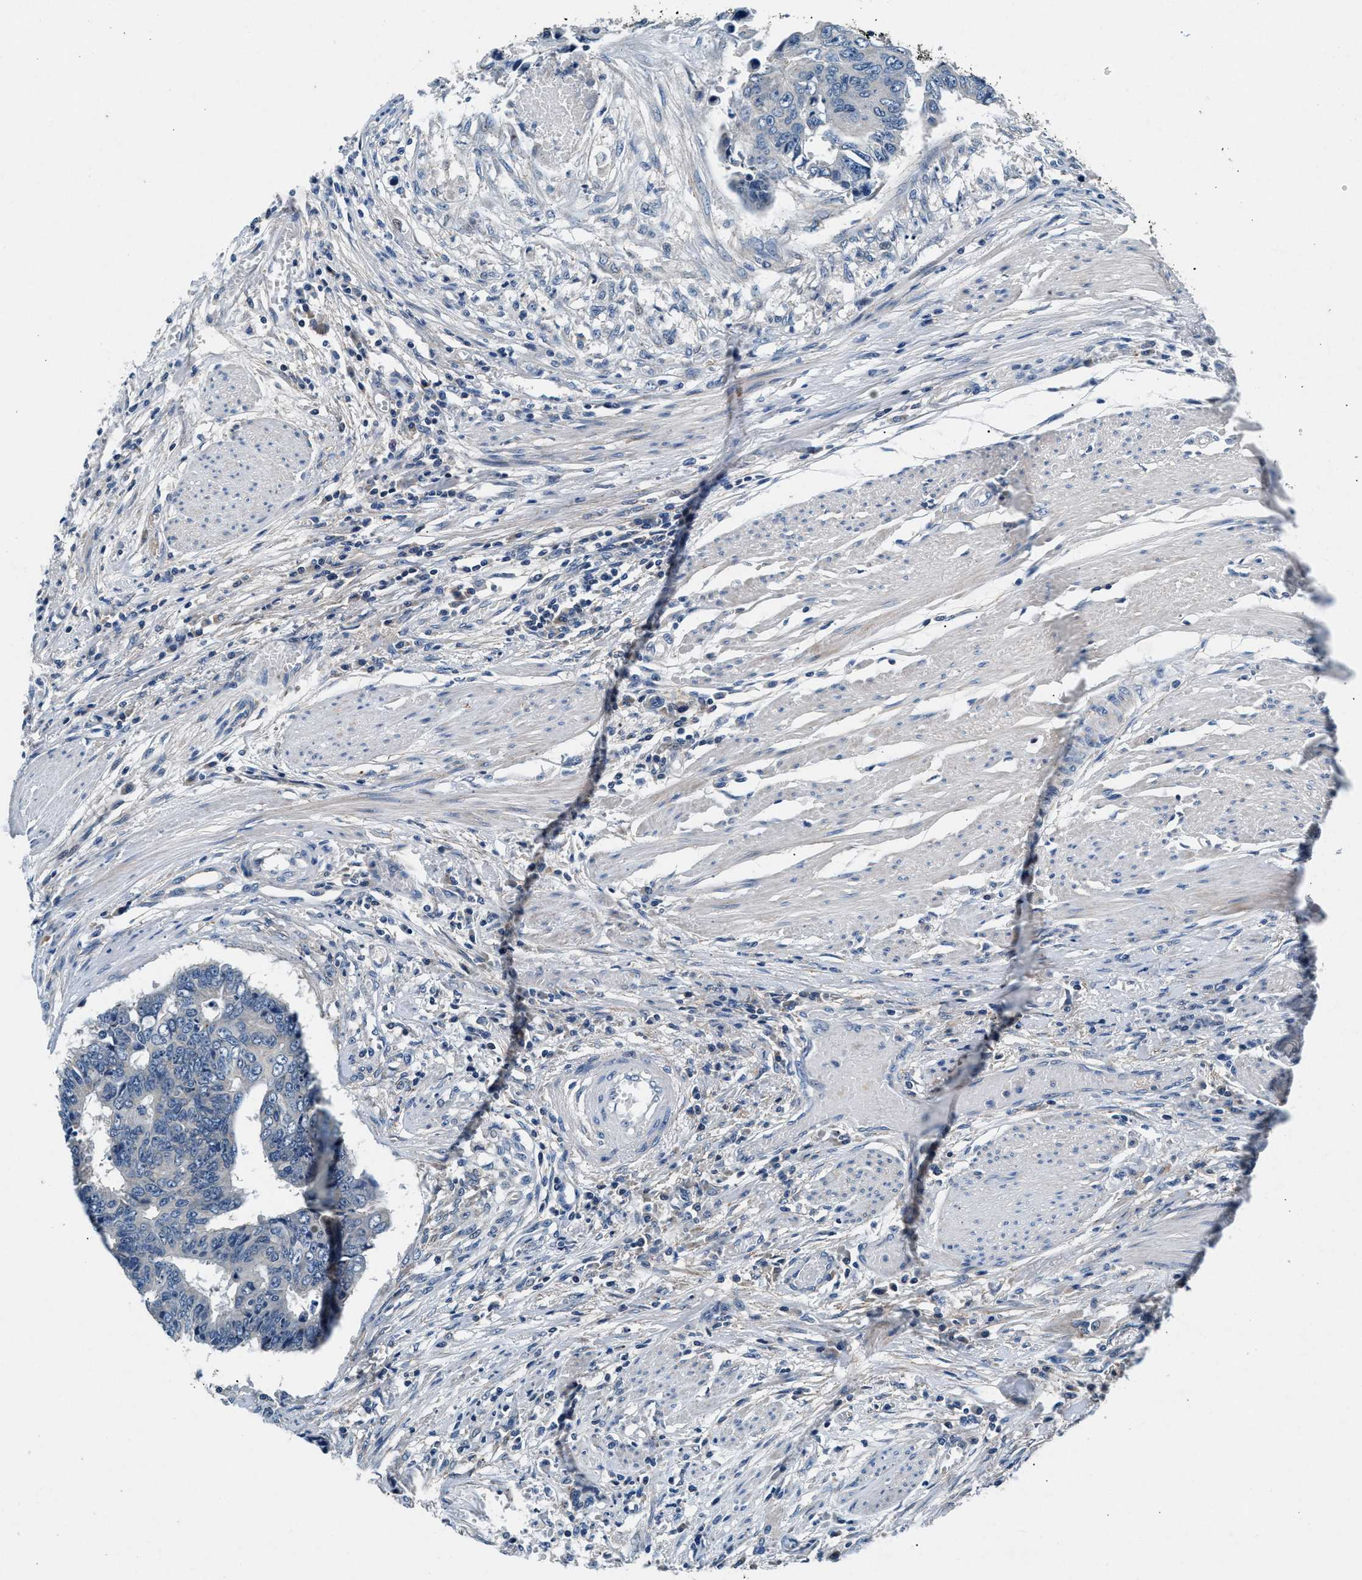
{"staining": {"intensity": "negative", "quantity": "none", "location": "none"}, "tissue": "colorectal cancer", "cell_type": "Tumor cells", "image_type": "cancer", "snomed": [{"axis": "morphology", "description": "Adenocarcinoma, NOS"}, {"axis": "topography", "description": "Rectum"}], "caption": "Immunohistochemistry (IHC) of colorectal adenocarcinoma reveals no expression in tumor cells.", "gene": "DENND6B", "patient": {"sex": "male", "age": 84}}